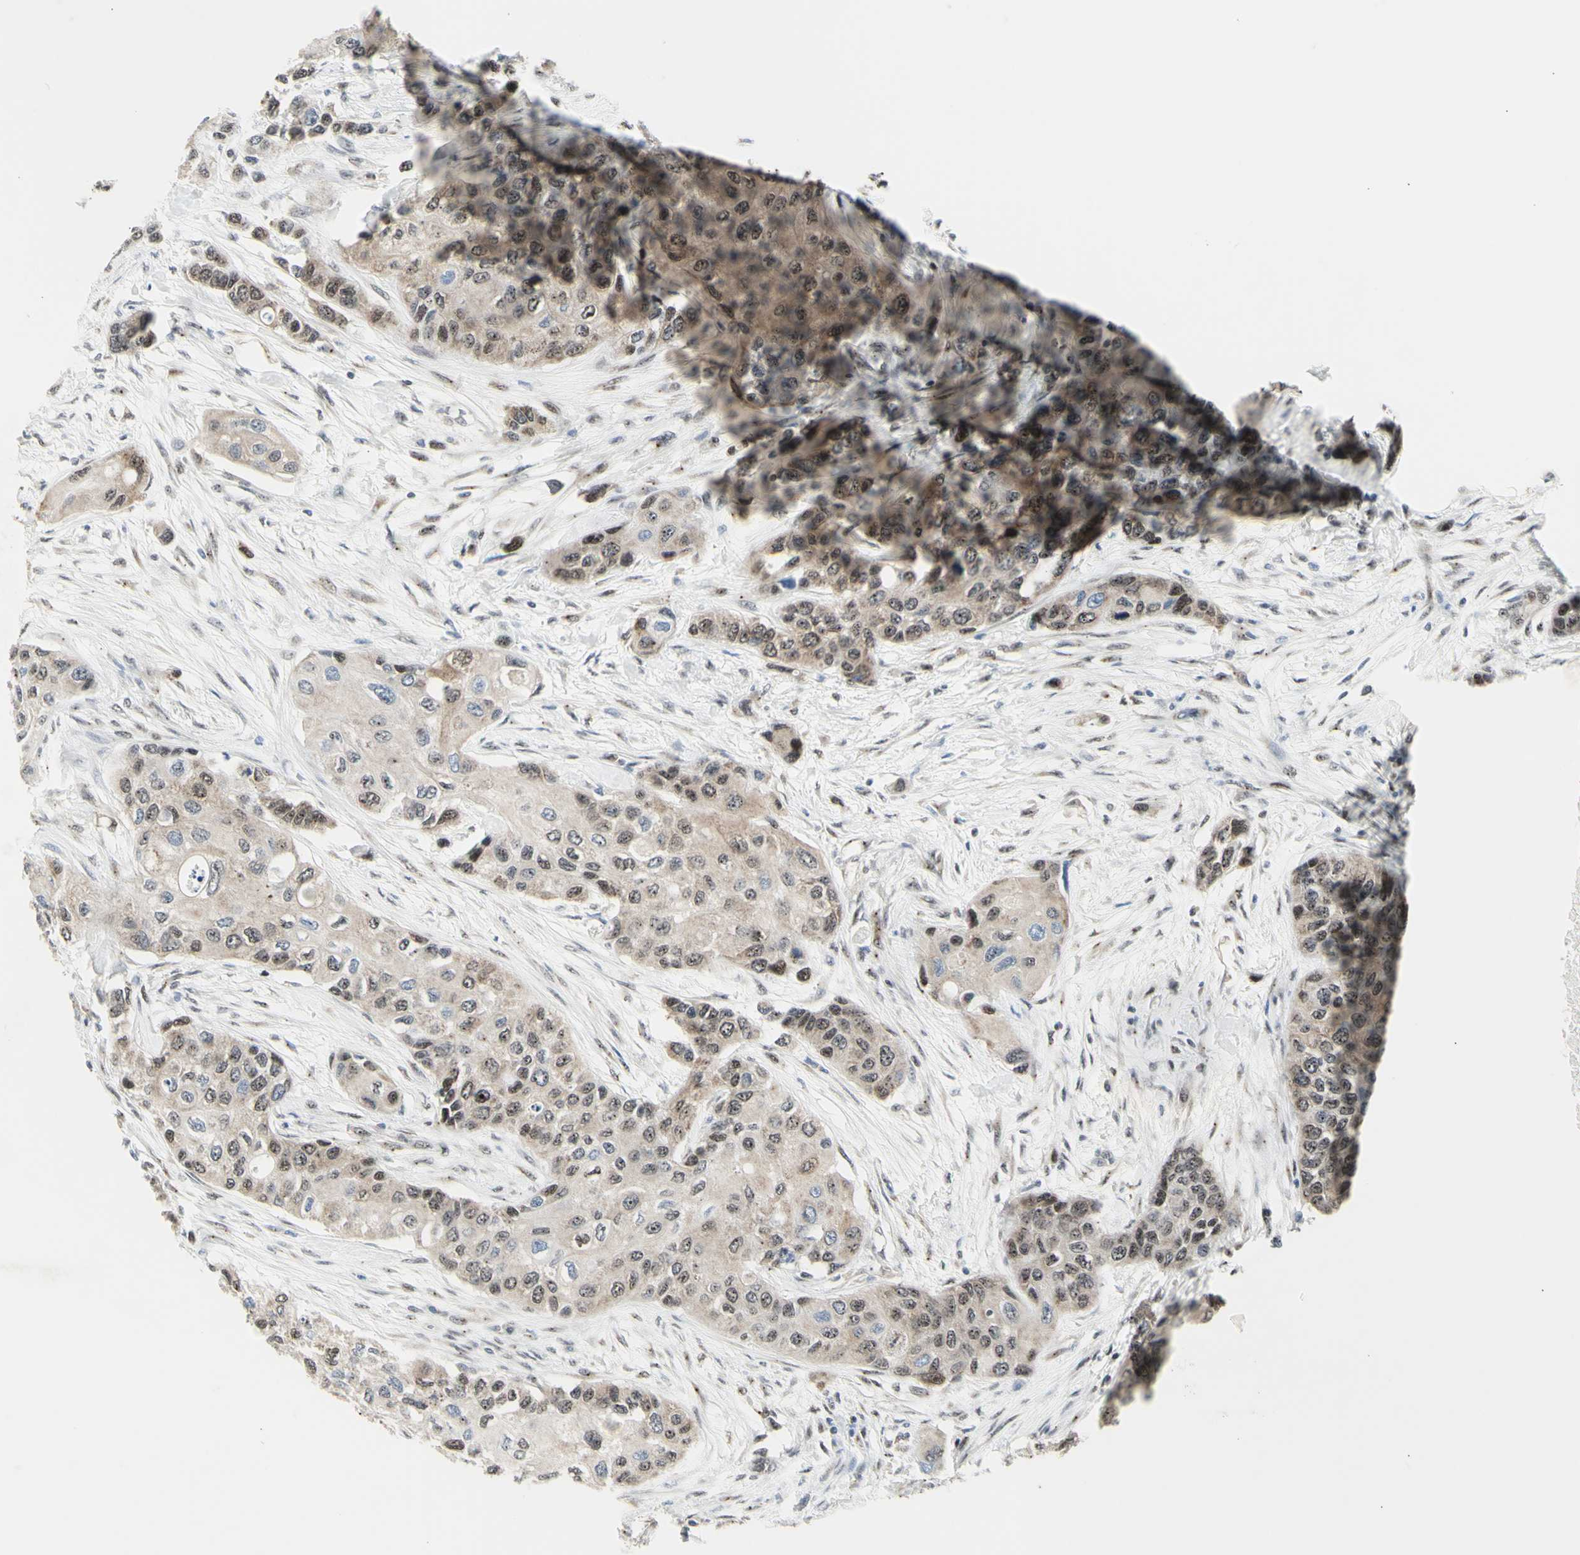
{"staining": {"intensity": "moderate", "quantity": ">75%", "location": "nuclear"}, "tissue": "urothelial cancer", "cell_type": "Tumor cells", "image_type": "cancer", "snomed": [{"axis": "morphology", "description": "Urothelial carcinoma, High grade"}, {"axis": "topography", "description": "Urinary bladder"}], "caption": "This image exhibits IHC staining of human urothelial cancer, with medium moderate nuclear staining in approximately >75% of tumor cells.", "gene": "DHRS7B", "patient": {"sex": "female", "age": 56}}